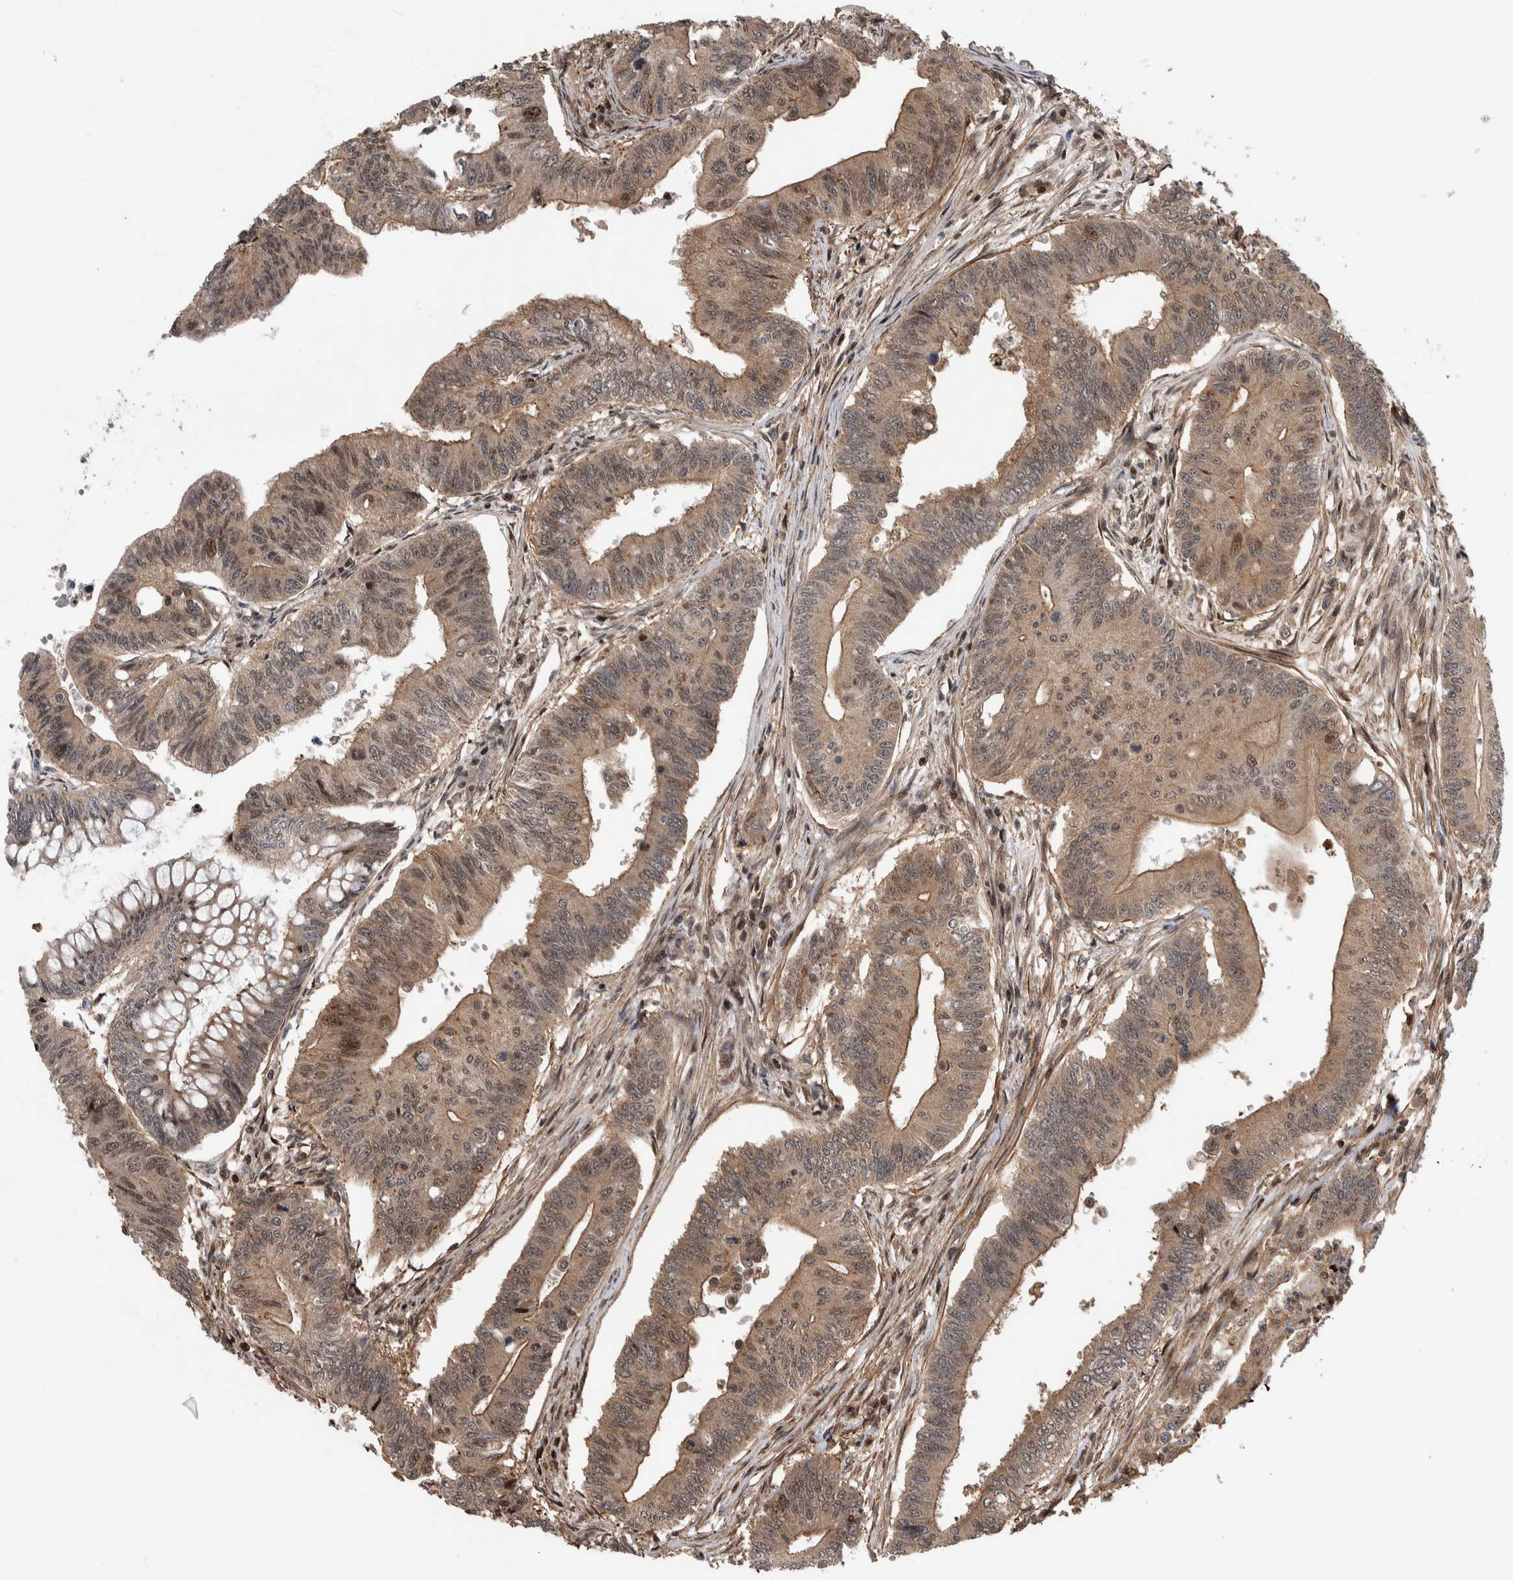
{"staining": {"intensity": "moderate", "quantity": ">75%", "location": "cytoplasmic/membranous"}, "tissue": "colorectal cancer", "cell_type": "Tumor cells", "image_type": "cancer", "snomed": [{"axis": "morphology", "description": "Adenoma, NOS"}, {"axis": "morphology", "description": "Adenocarcinoma, NOS"}, {"axis": "topography", "description": "Colon"}], "caption": "Colorectal adenoma stained with a protein marker reveals moderate staining in tumor cells.", "gene": "ARFGEF1", "patient": {"sex": "male", "age": 79}}